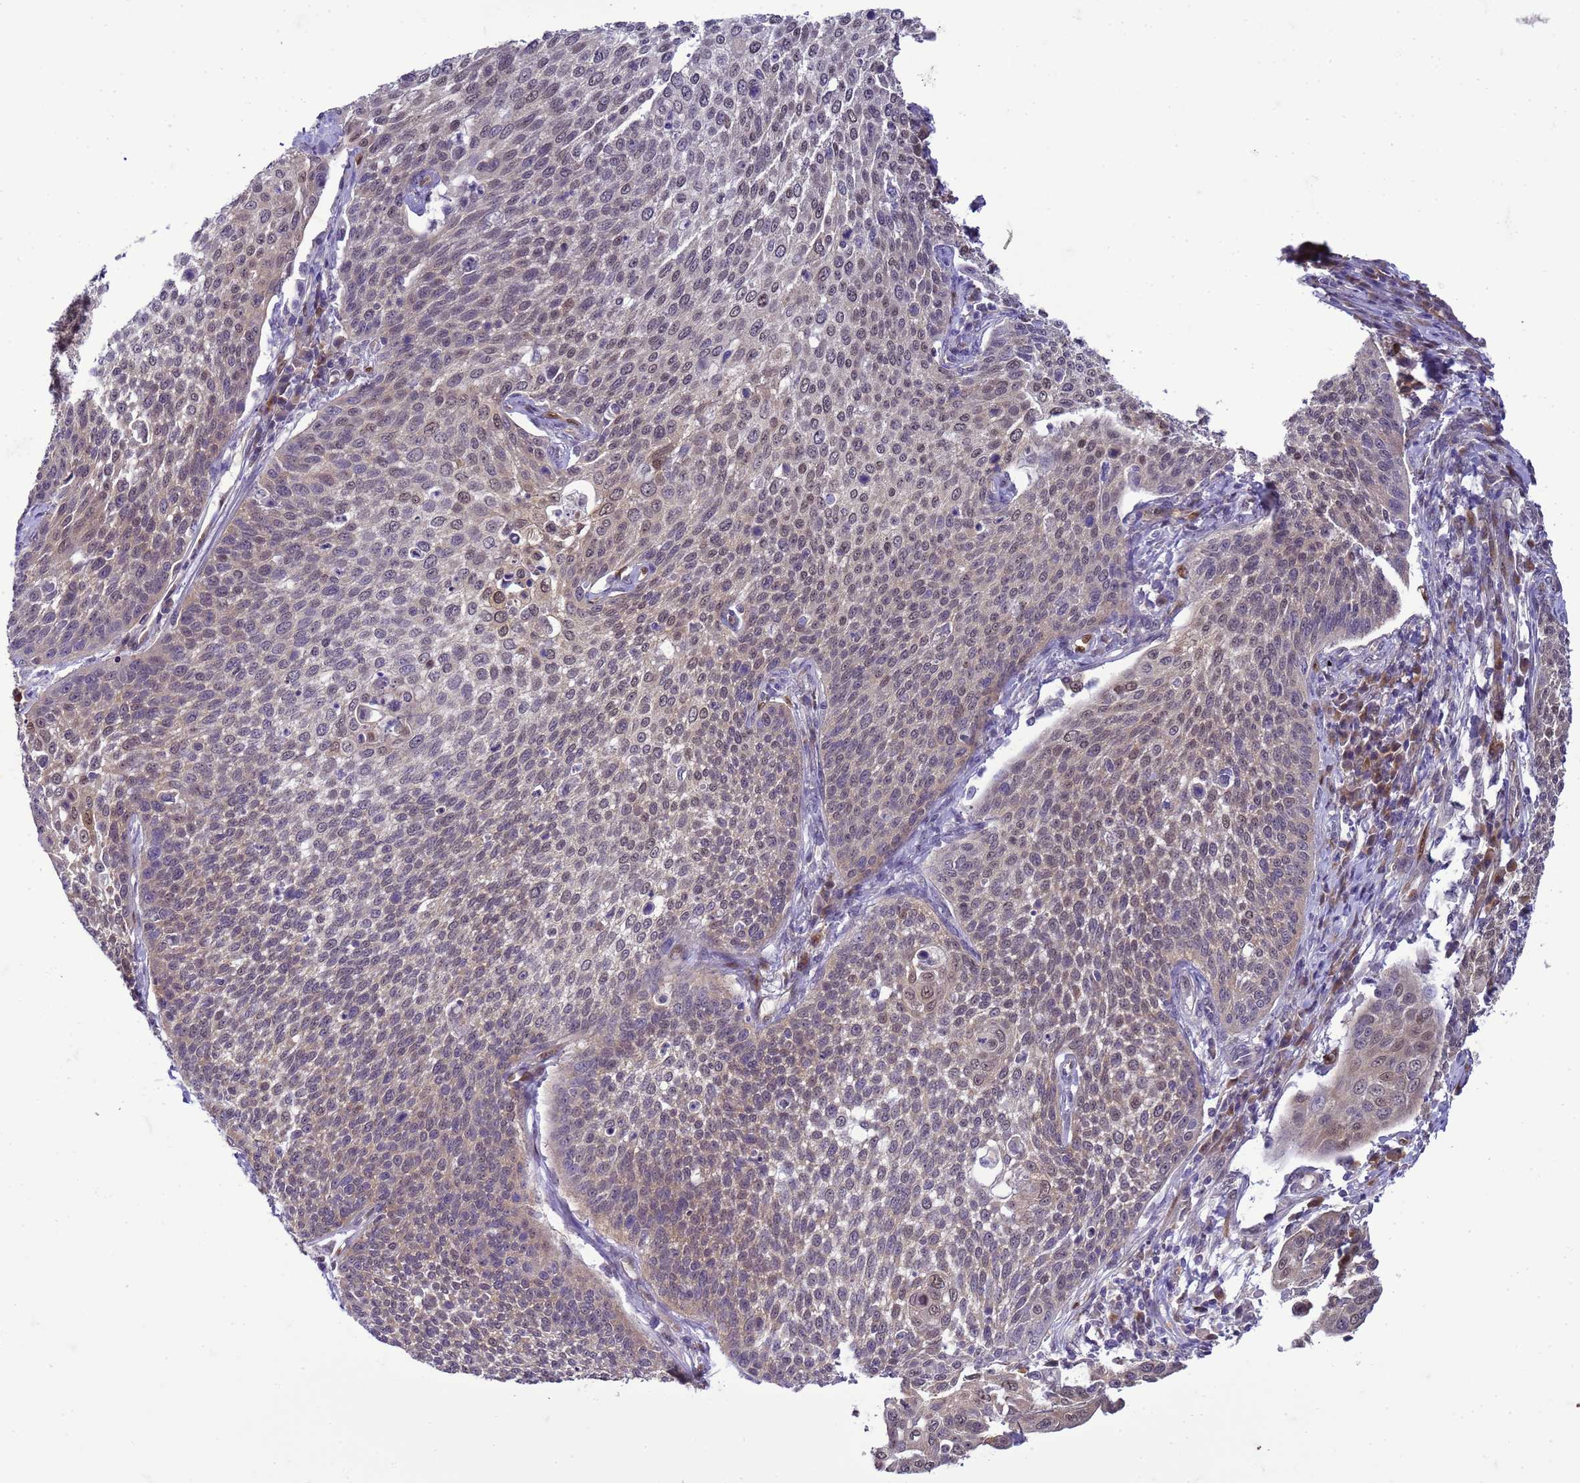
{"staining": {"intensity": "moderate", "quantity": "25%-75%", "location": "nuclear"}, "tissue": "cervical cancer", "cell_type": "Tumor cells", "image_type": "cancer", "snomed": [{"axis": "morphology", "description": "Squamous cell carcinoma, NOS"}, {"axis": "topography", "description": "Cervix"}], "caption": "Immunohistochemical staining of human squamous cell carcinoma (cervical) demonstrates medium levels of moderate nuclear expression in approximately 25%-75% of tumor cells.", "gene": "DDI2", "patient": {"sex": "female", "age": 34}}